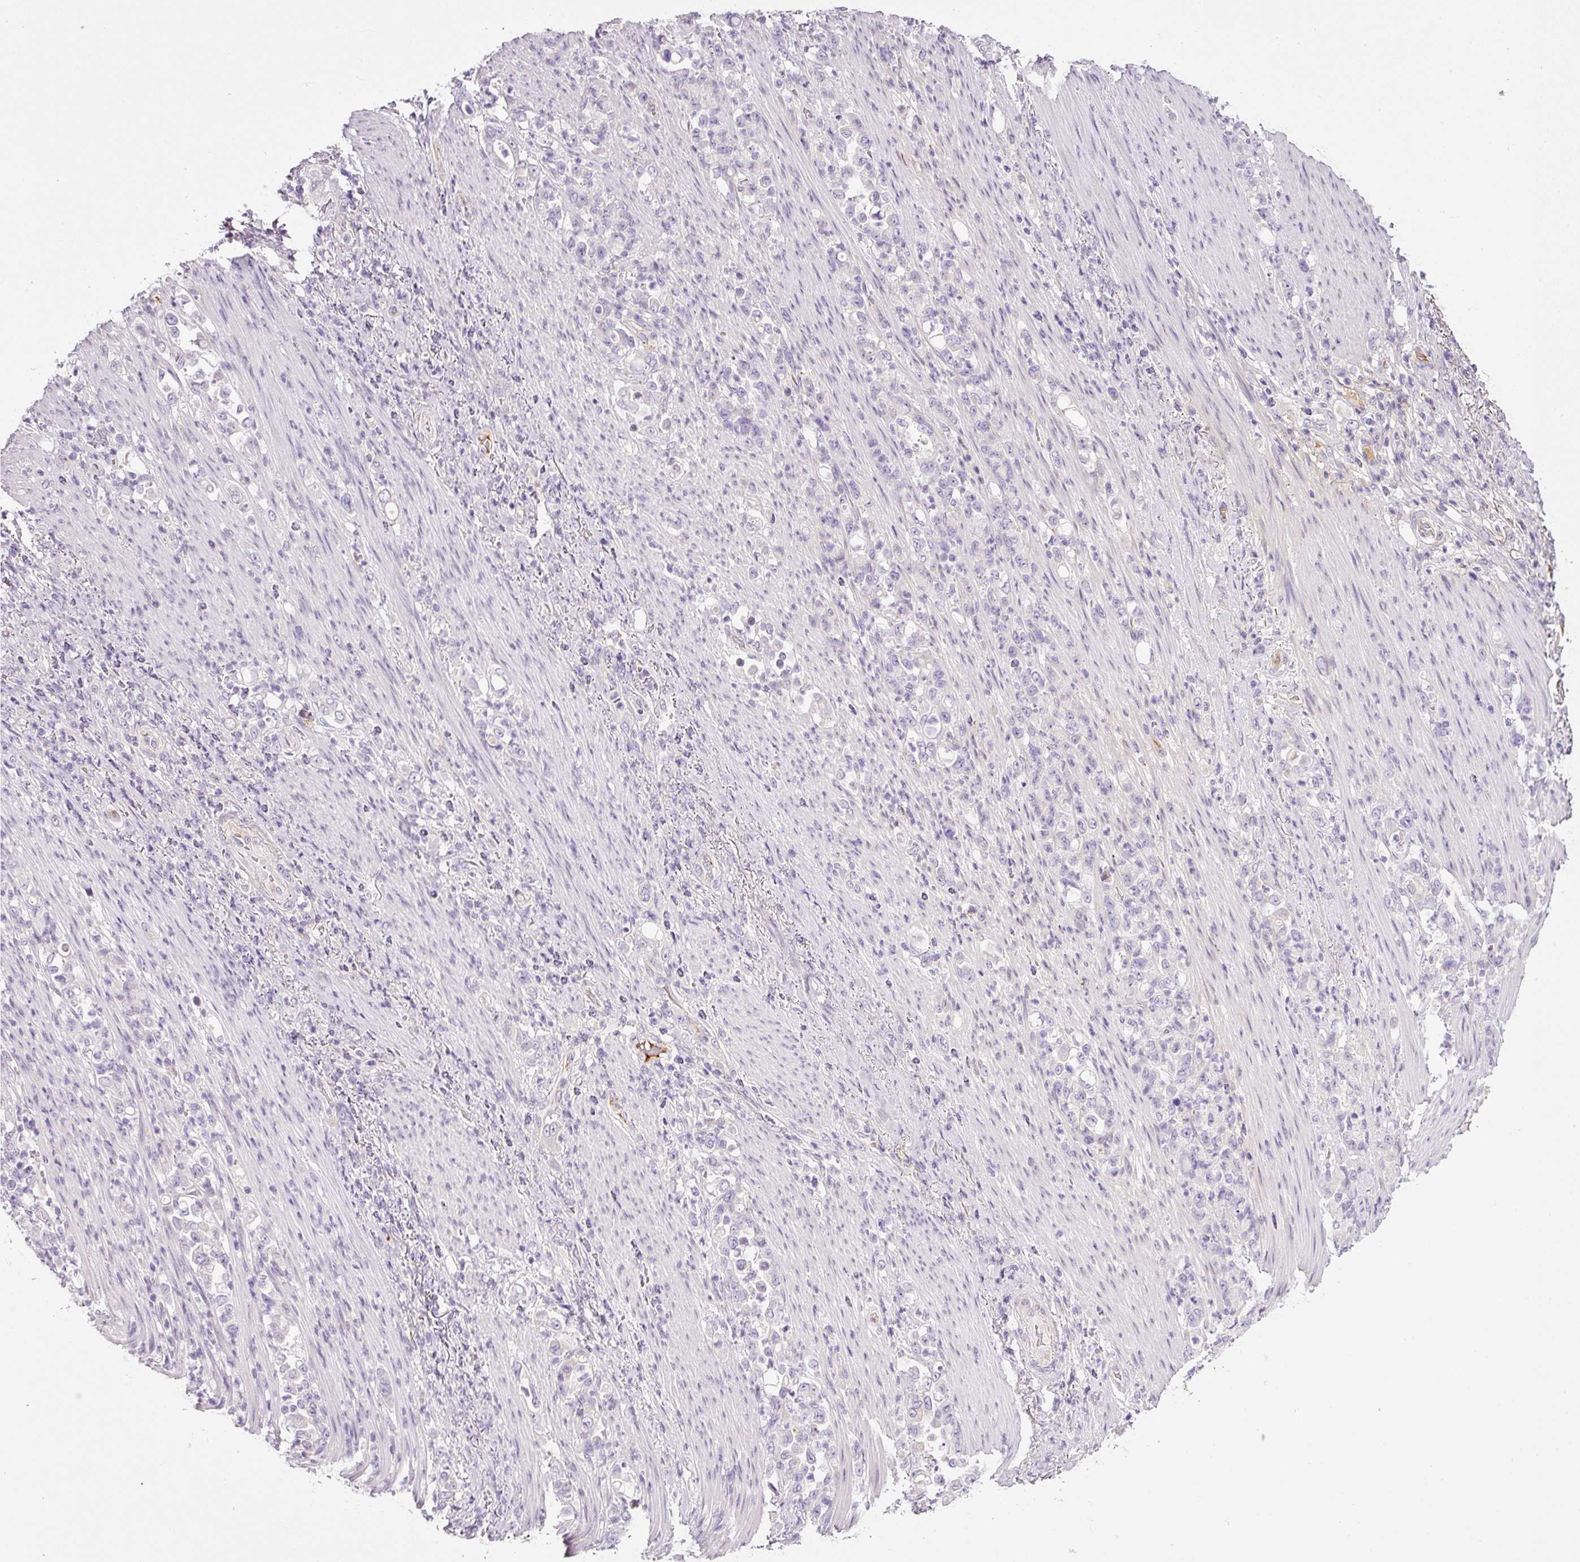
{"staining": {"intensity": "negative", "quantity": "none", "location": "none"}, "tissue": "stomach cancer", "cell_type": "Tumor cells", "image_type": "cancer", "snomed": [{"axis": "morphology", "description": "Normal tissue, NOS"}, {"axis": "morphology", "description": "Adenocarcinoma, NOS"}, {"axis": "topography", "description": "Stomach"}], "caption": "Adenocarcinoma (stomach) was stained to show a protein in brown. There is no significant staining in tumor cells.", "gene": "KPNA5", "patient": {"sex": "female", "age": 79}}